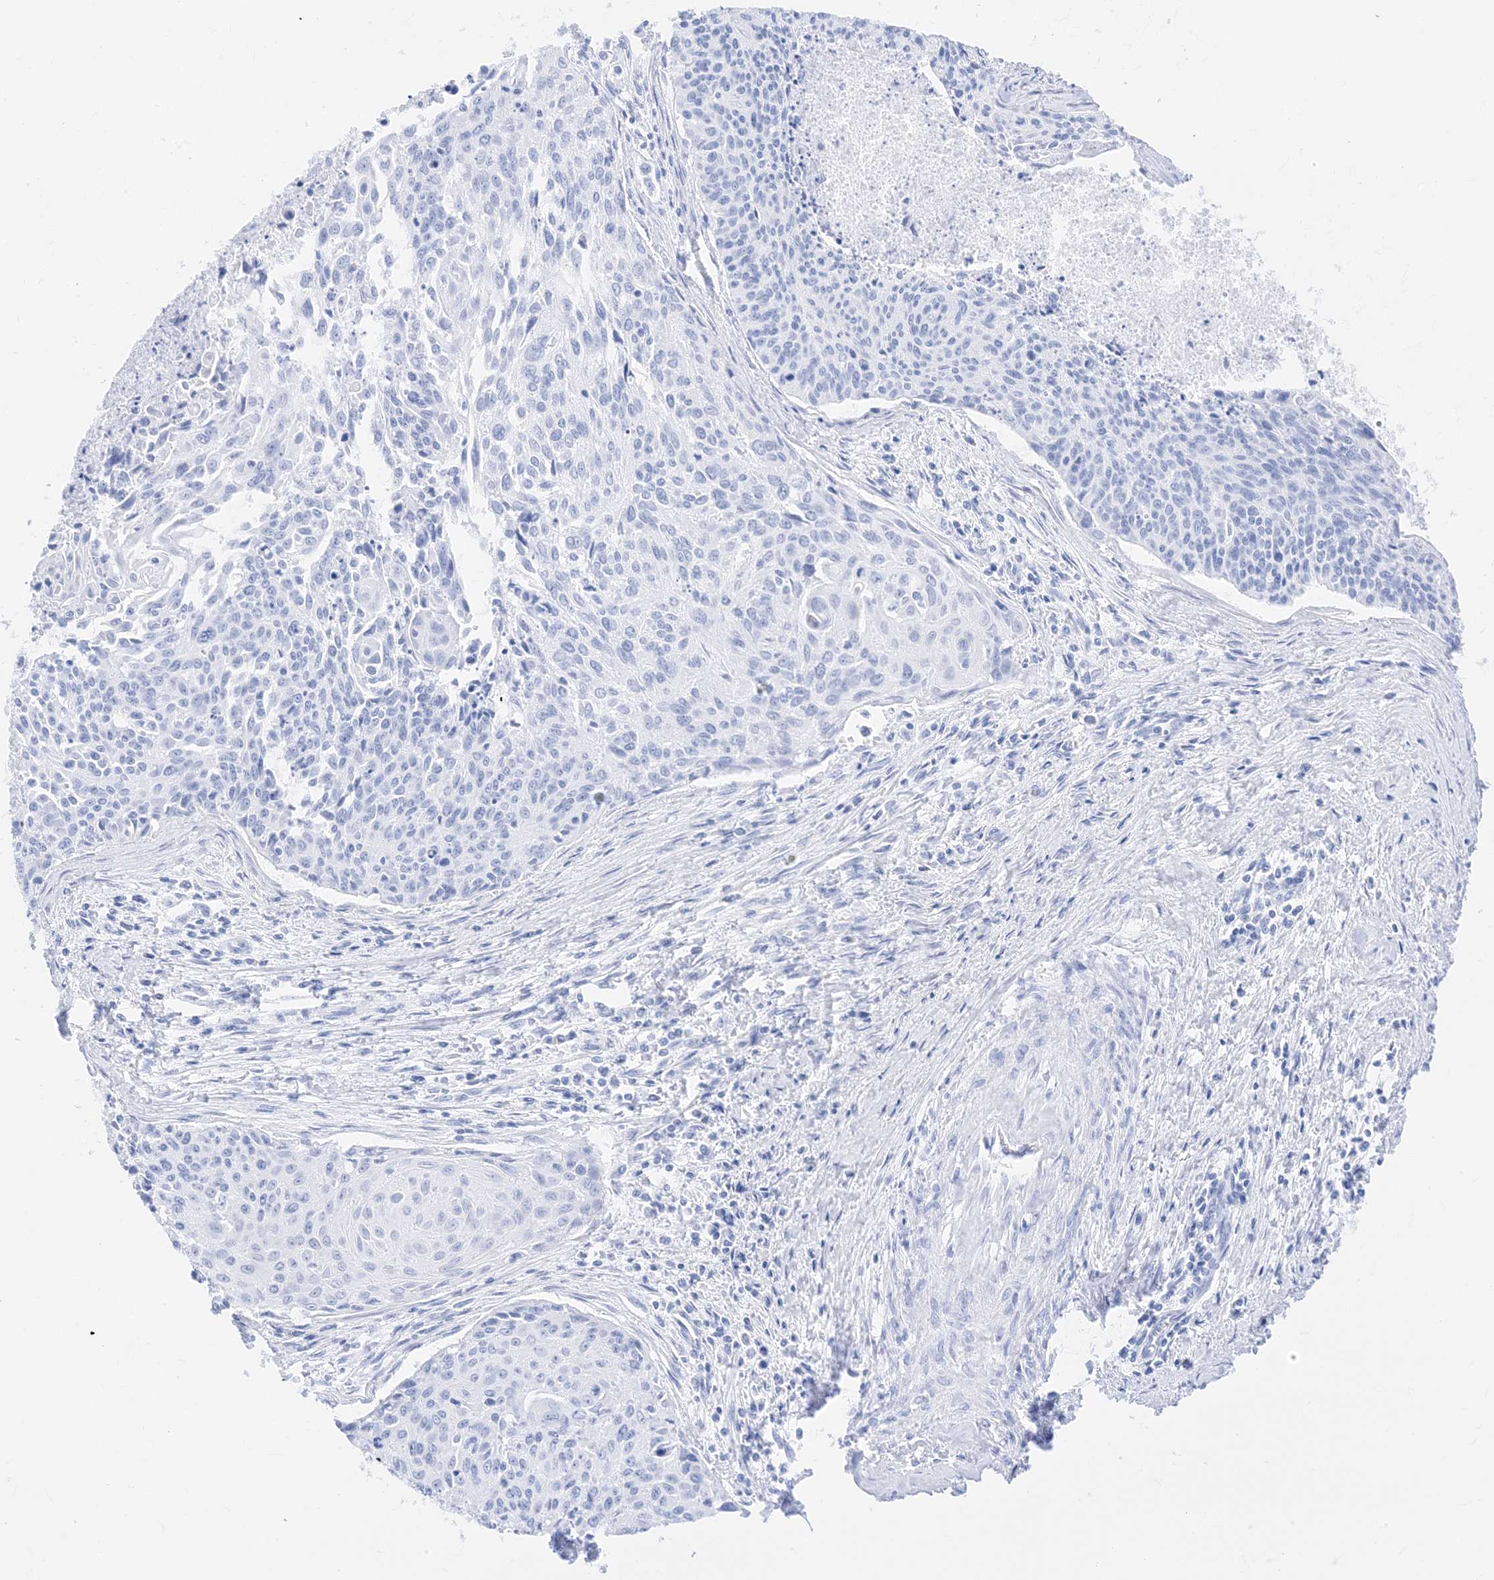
{"staining": {"intensity": "negative", "quantity": "none", "location": "none"}, "tissue": "cervical cancer", "cell_type": "Tumor cells", "image_type": "cancer", "snomed": [{"axis": "morphology", "description": "Squamous cell carcinoma, NOS"}, {"axis": "topography", "description": "Cervix"}], "caption": "Squamous cell carcinoma (cervical) was stained to show a protein in brown. There is no significant expression in tumor cells.", "gene": "MUC17", "patient": {"sex": "female", "age": 55}}